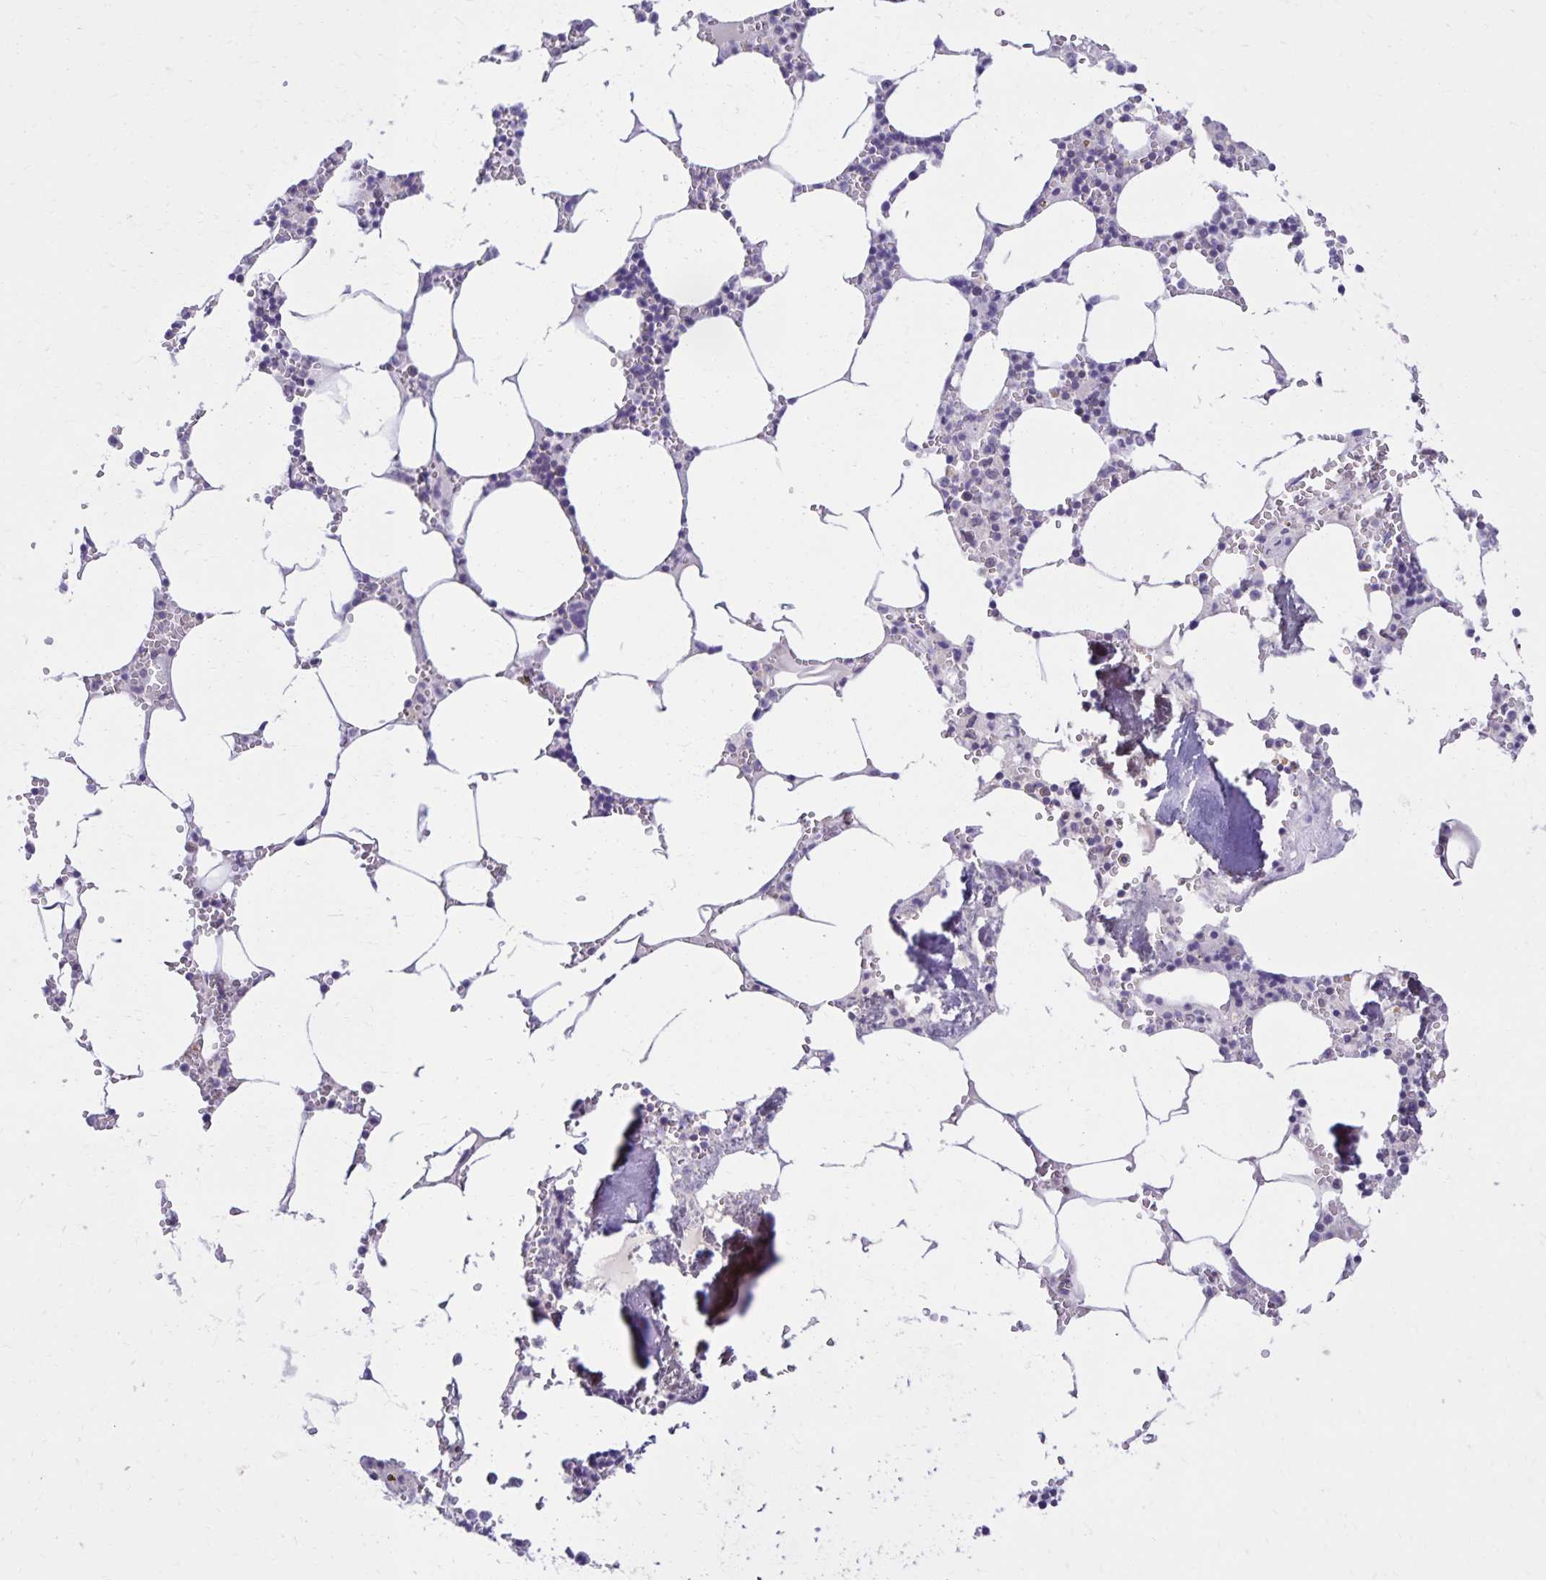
{"staining": {"intensity": "weak", "quantity": "<25%", "location": "nuclear"}, "tissue": "bone marrow", "cell_type": "Hematopoietic cells", "image_type": "normal", "snomed": [{"axis": "morphology", "description": "Normal tissue, NOS"}, {"axis": "topography", "description": "Bone marrow"}], "caption": "Immunohistochemistry (IHC) histopathology image of benign bone marrow stained for a protein (brown), which demonstrates no staining in hematopoietic cells. (DAB (3,3'-diaminobenzidine) immunohistochemistry visualized using brightfield microscopy, high magnification).", "gene": "FAM166C", "patient": {"sex": "male", "age": 54}}